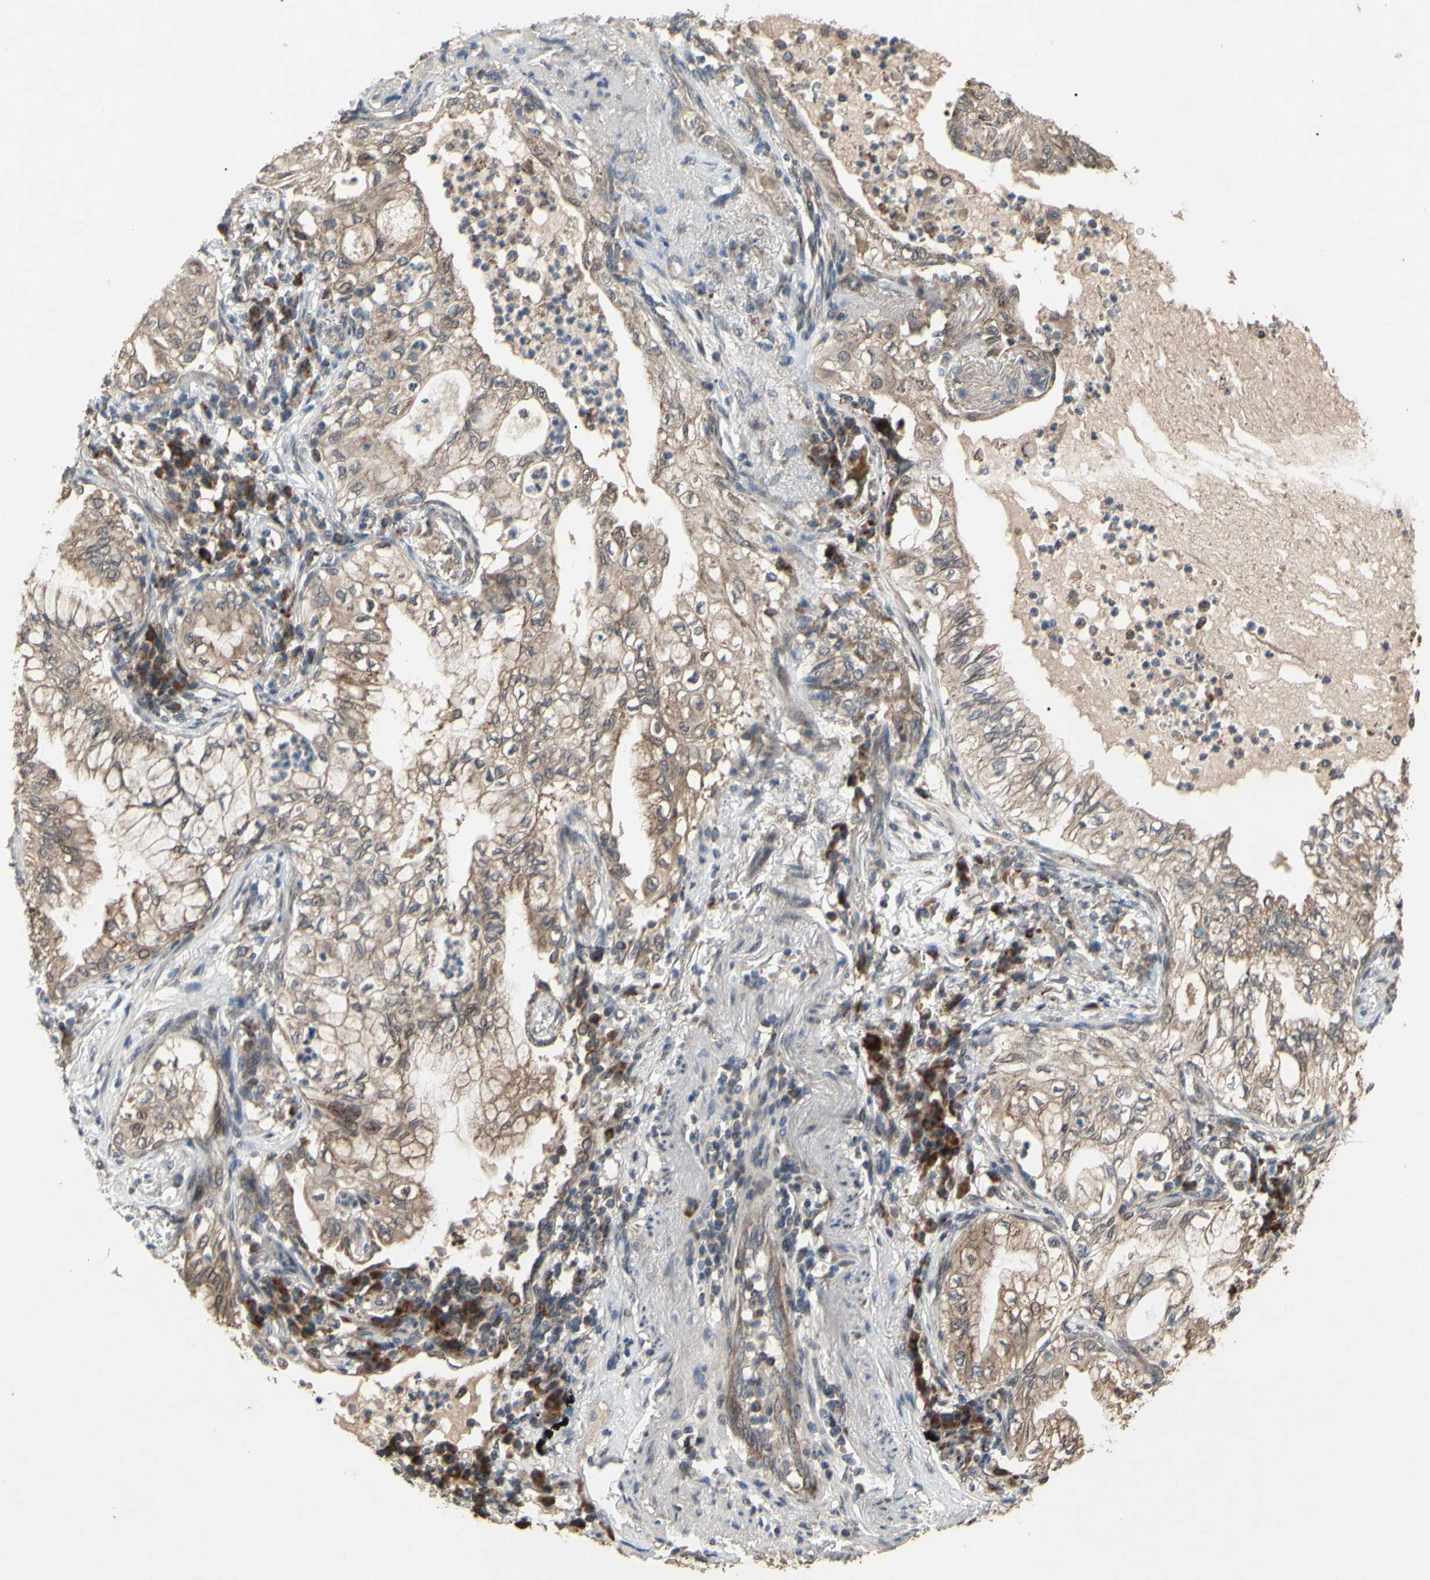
{"staining": {"intensity": "moderate", "quantity": ">75%", "location": "cytoplasmic/membranous"}, "tissue": "lung cancer", "cell_type": "Tumor cells", "image_type": "cancer", "snomed": [{"axis": "morphology", "description": "Adenocarcinoma, NOS"}, {"axis": "topography", "description": "Lung"}], "caption": "Immunohistochemical staining of human adenocarcinoma (lung) exhibits moderate cytoplasmic/membranous protein positivity in about >75% of tumor cells.", "gene": "CD164", "patient": {"sex": "female", "age": 70}}